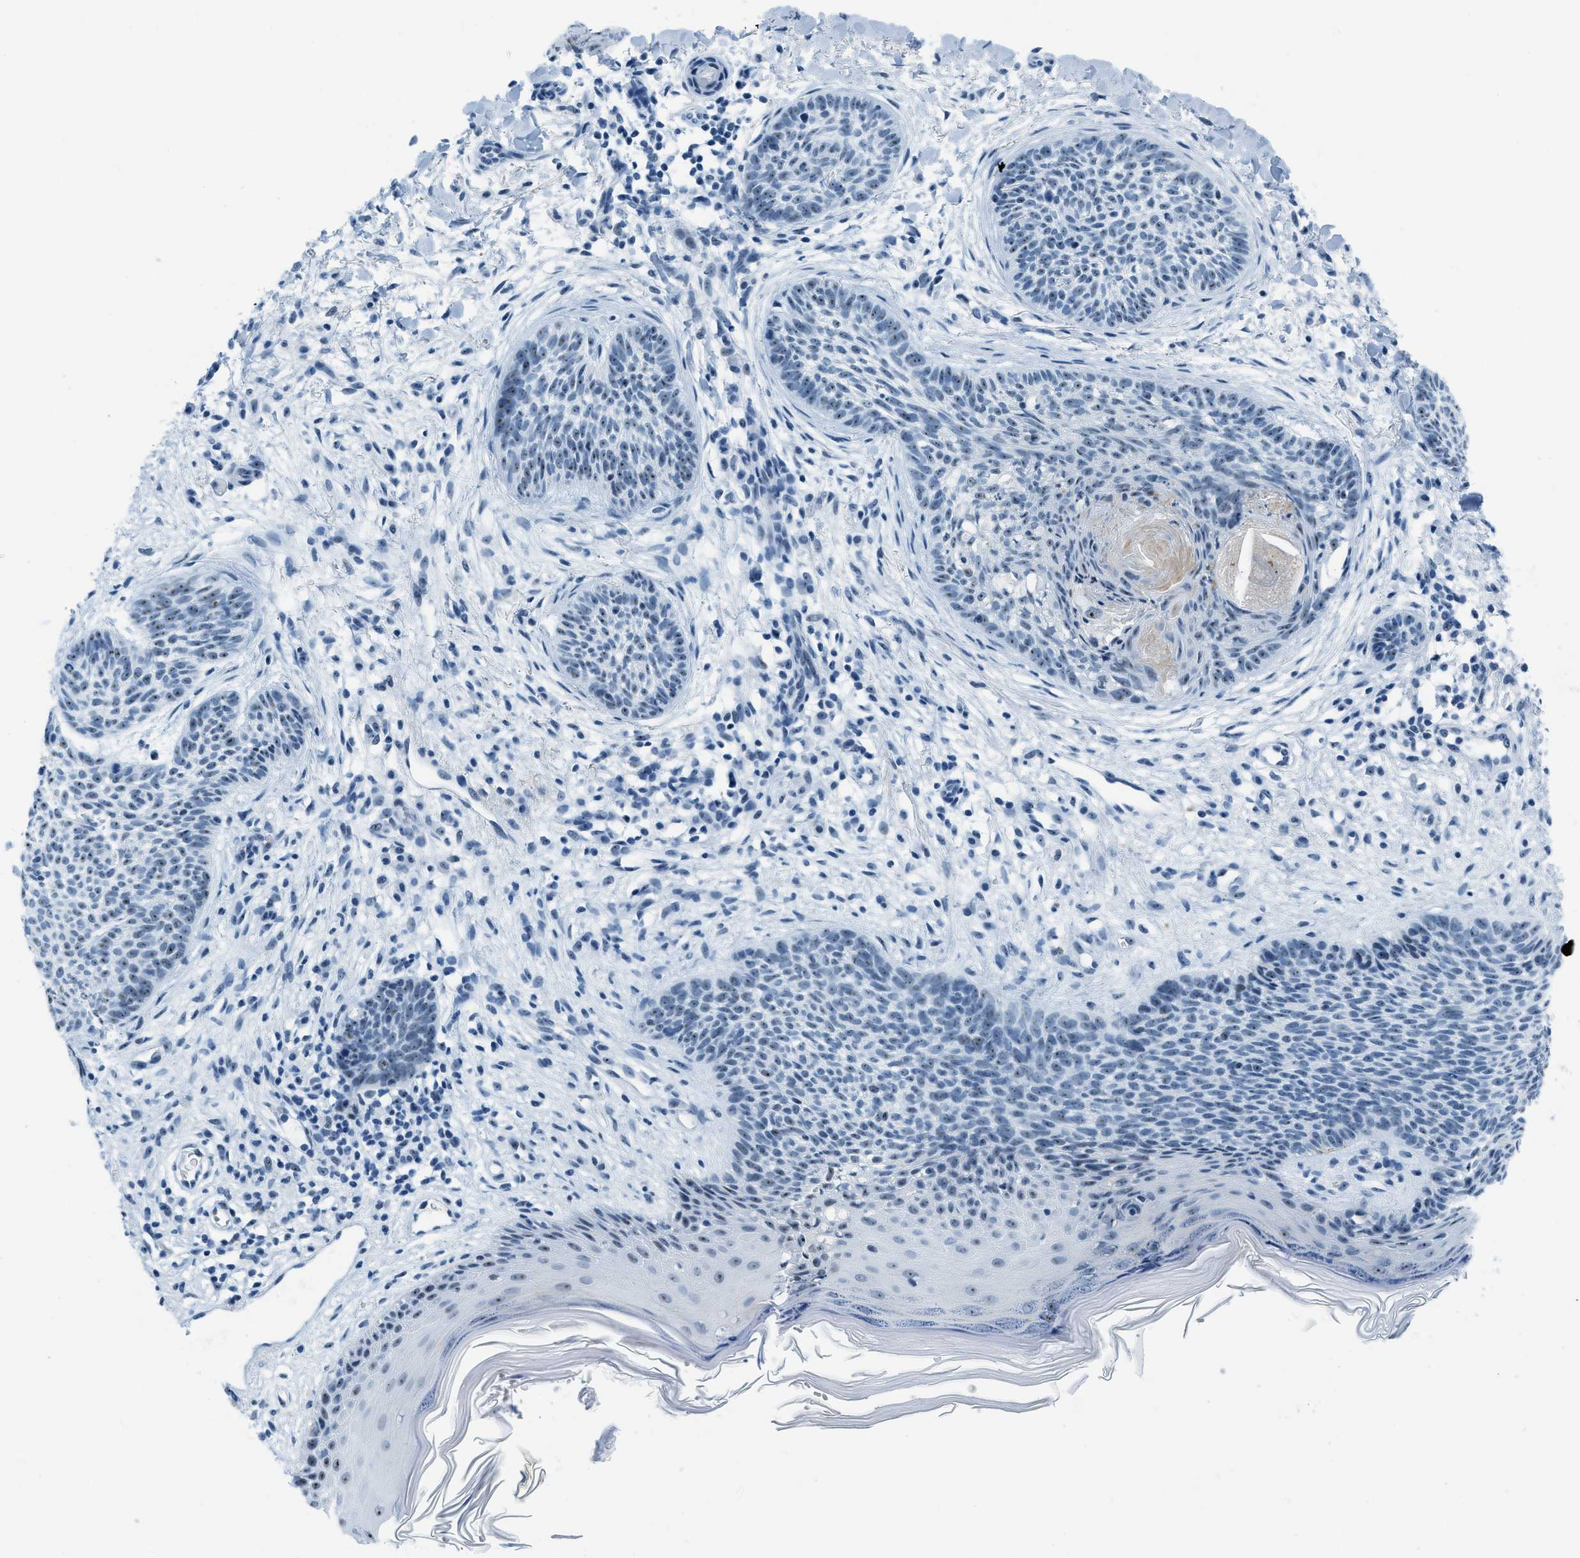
{"staining": {"intensity": "moderate", "quantity": ">75%", "location": "nuclear"}, "tissue": "skin cancer", "cell_type": "Tumor cells", "image_type": "cancer", "snomed": [{"axis": "morphology", "description": "Basal cell carcinoma"}, {"axis": "topography", "description": "Skin"}], "caption": "Moderate nuclear protein staining is present in about >75% of tumor cells in skin basal cell carcinoma.", "gene": "PLA2G2A", "patient": {"sex": "female", "age": 59}}